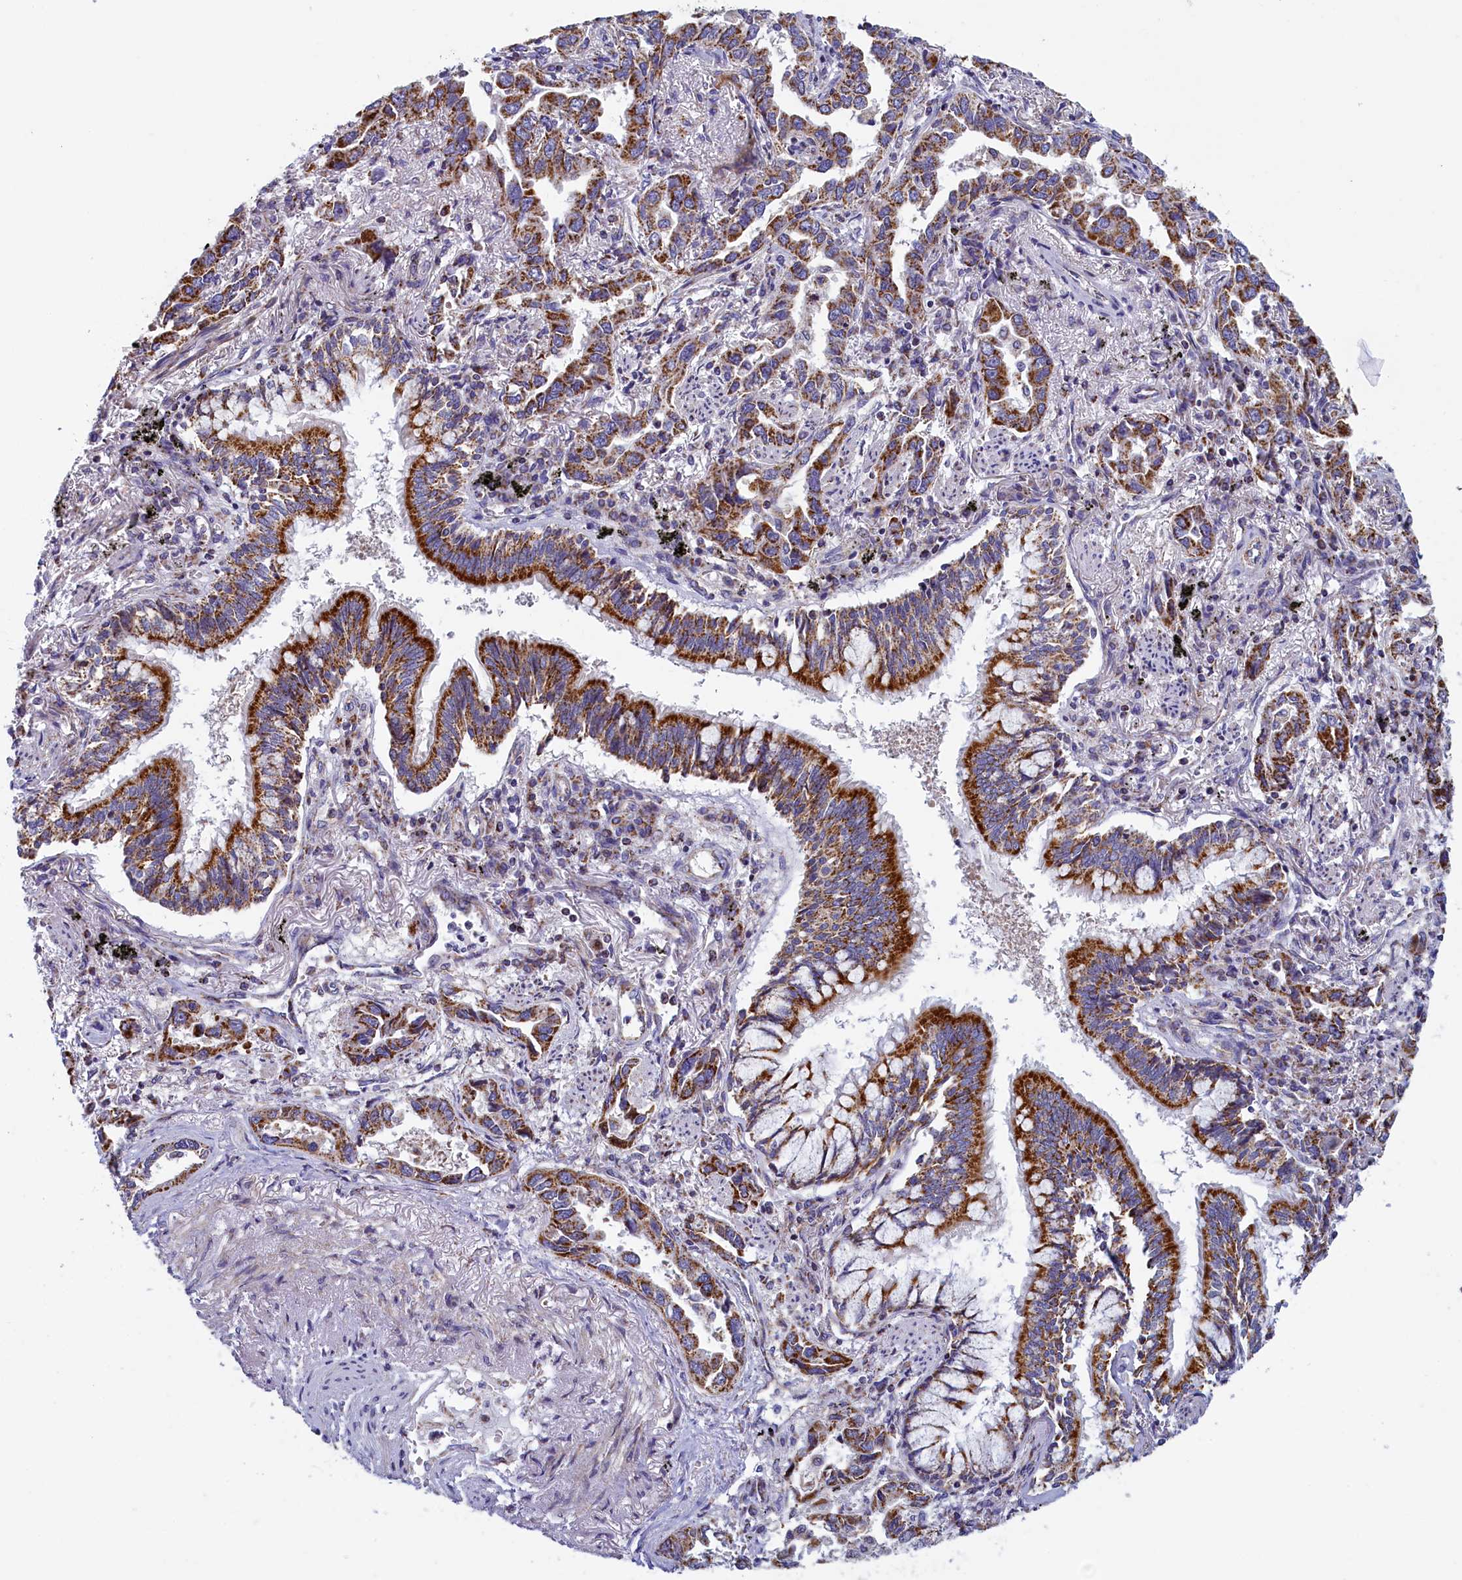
{"staining": {"intensity": "moderate", "quantity": ">75%", "location": "cytoplasmic/membranous"}, "tissue": "lung cancer", "cell_type": "Tumor cells", "image_type": "cancer", "snomed": [{"axis": "morphology", "description": "Adenocarcinoma, NOS"}, {"axis": "topography", "description": "Lung"}], "caption": "A micrograph showing moderate cytoplasmic/membranous positivity in about >75% of tumor cells in lung cancer (adenocarcinoma), as visualized by brown immunohistochemical staining.", "gene": "IFT122", "patient": {"sex": "male", "age": 67}}